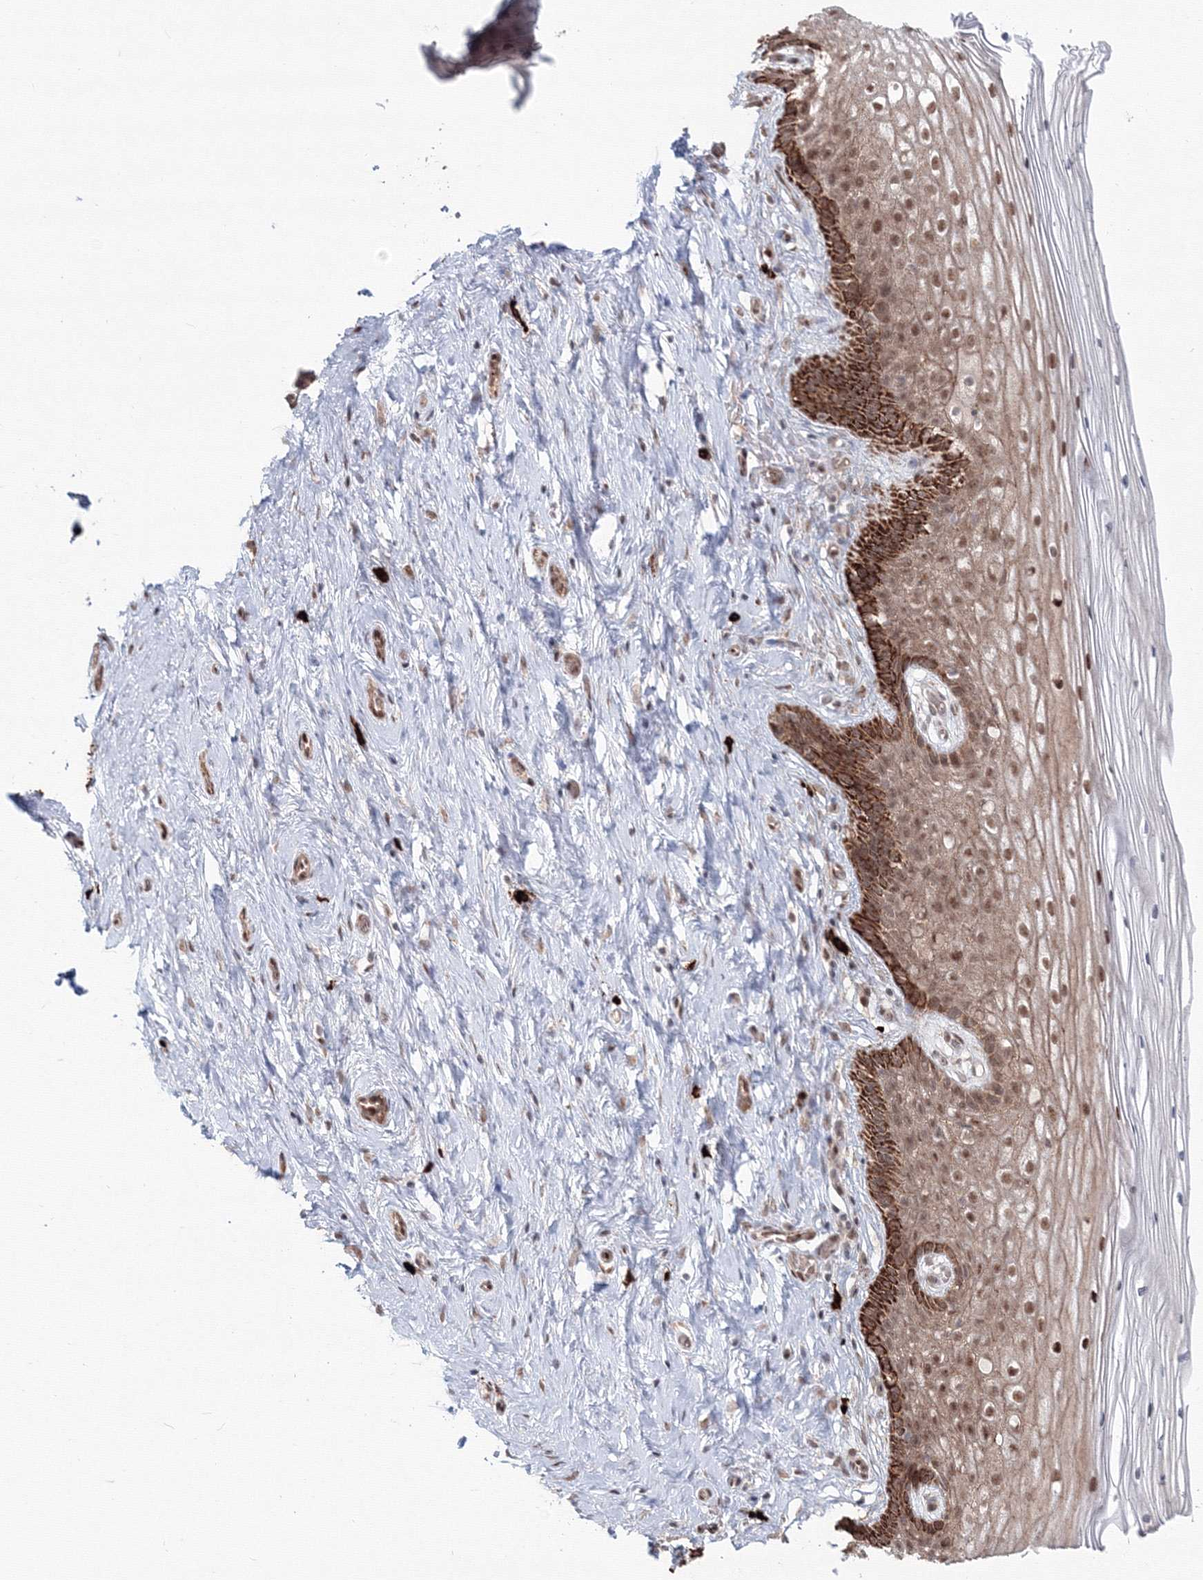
{"staining": {"intensity": "strong", "quantity": ">75%", "location": "cytoplasmic/membranous,nuclear"}, "tissue": "cervix", "cell_type": "Glandular cells", "image_type": "normal", "snomed": [{"axis": "morphology", "description": "Normal tissue, NOS"}, {"axis": "topography", "description": "Cervix"}], "caption": "DAB immunohistochemical staining of benign human cervix displays strong cytoplasmic/membranous,nuclear protein staining in about >75% of glandular cells. The staining was performed using DAB (3,3'-diaminobenzidine) to visualize the protein expression in brown, while the nuclei were stained in blue with hematoxylin (Magnification: 20x).", "gene": "SH3PXD2A", "patient": {"sex": "female", "age": 33}}